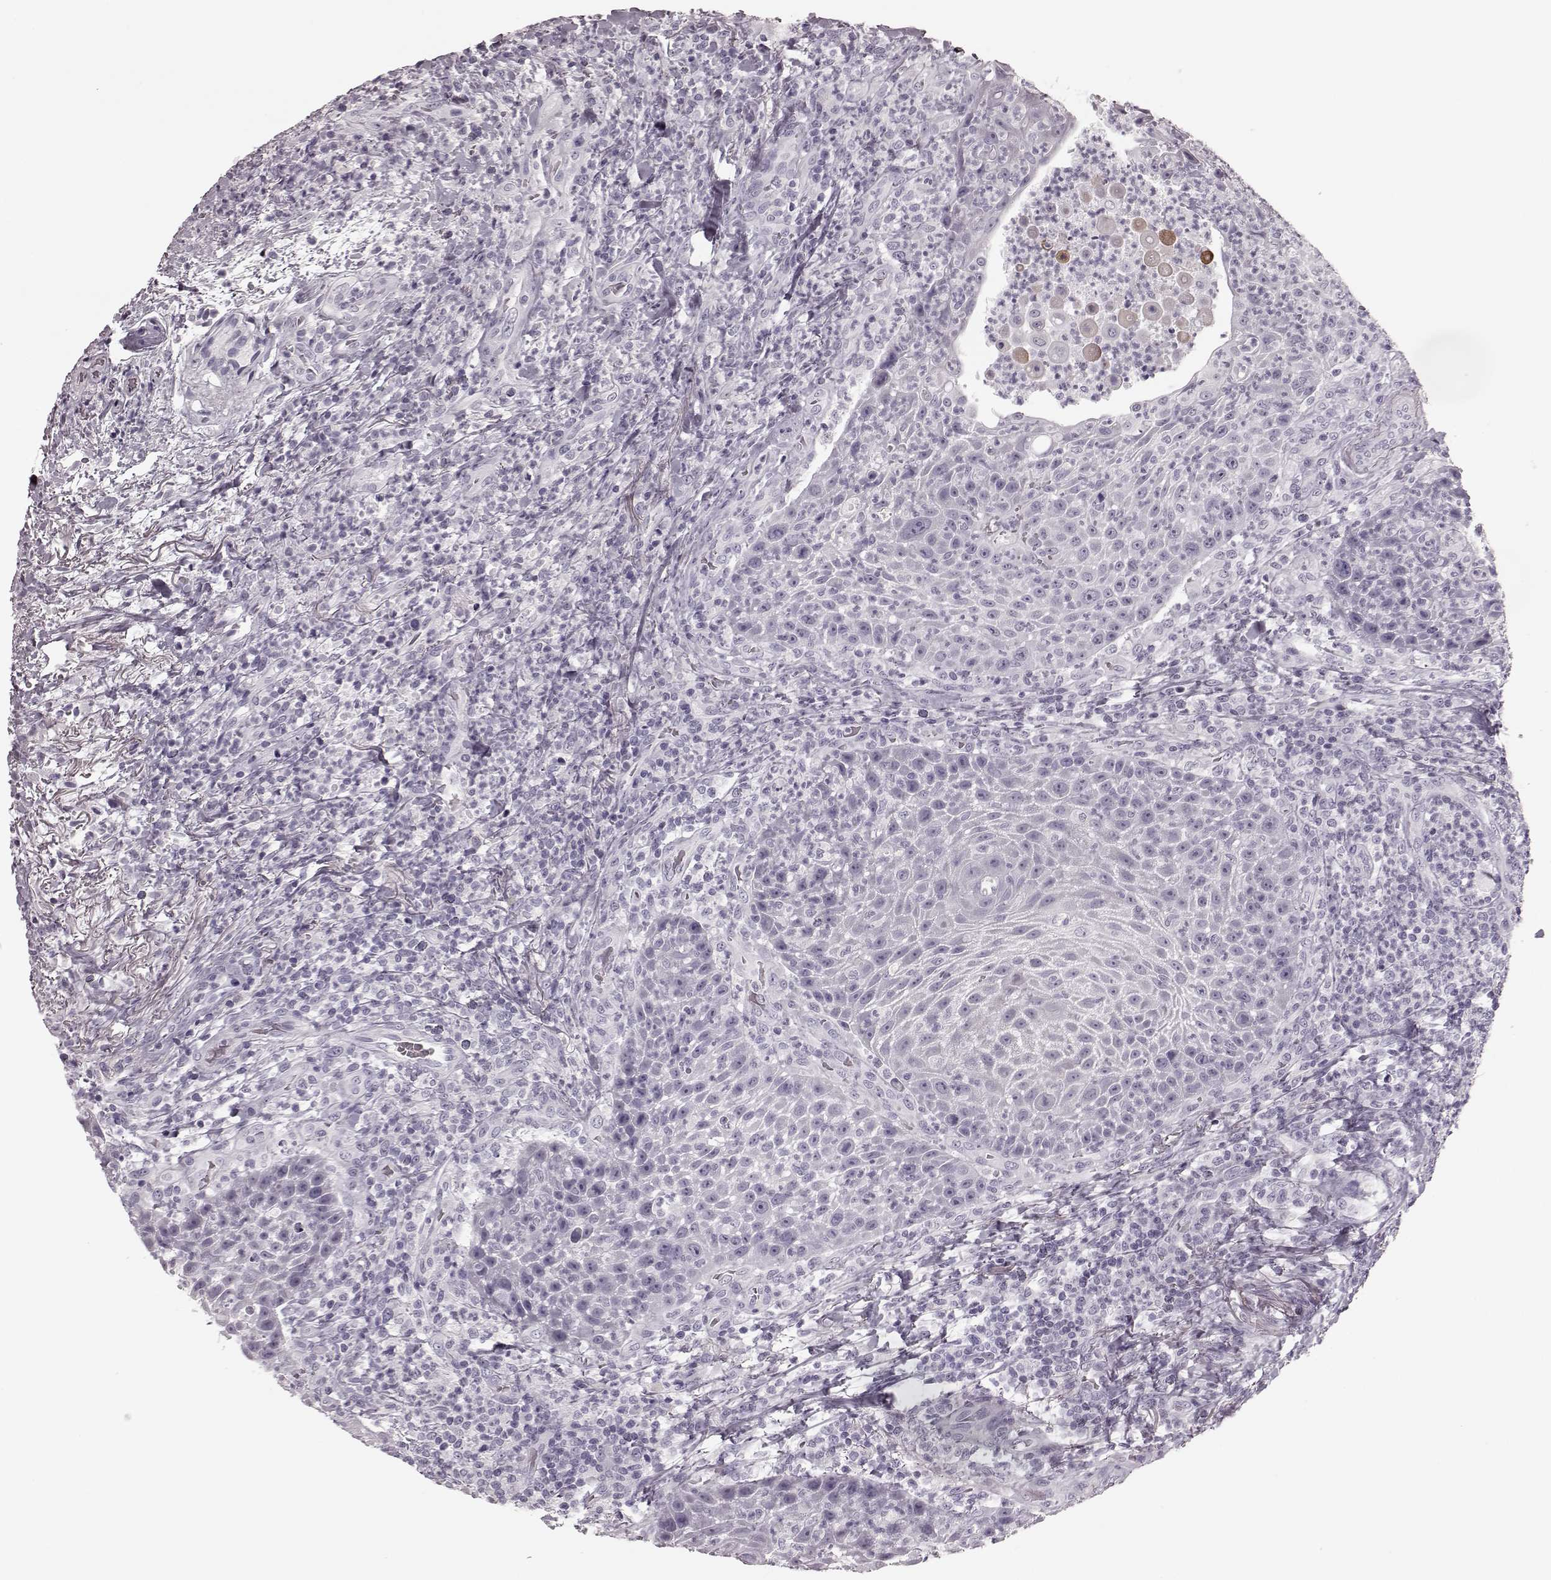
{"staining": {"intensity": "negative", "quantity": "none", "location": "none"}, "tissue": "head and neck cancer", "cell_type": "Tumor cells", "image_type": "cancer", "snomed": [{"axis": "morphology", "description": "Squamous cell carcinoma, NOS"}, {"axis": "topography", "description": "Head-Neck"}], "caption": "There is no significant expression in tumor cells of head and neck cancer (squamous cell carcinoma).", "gene": "TRPM1", "patient": {"sex": "male", "age": 69}}